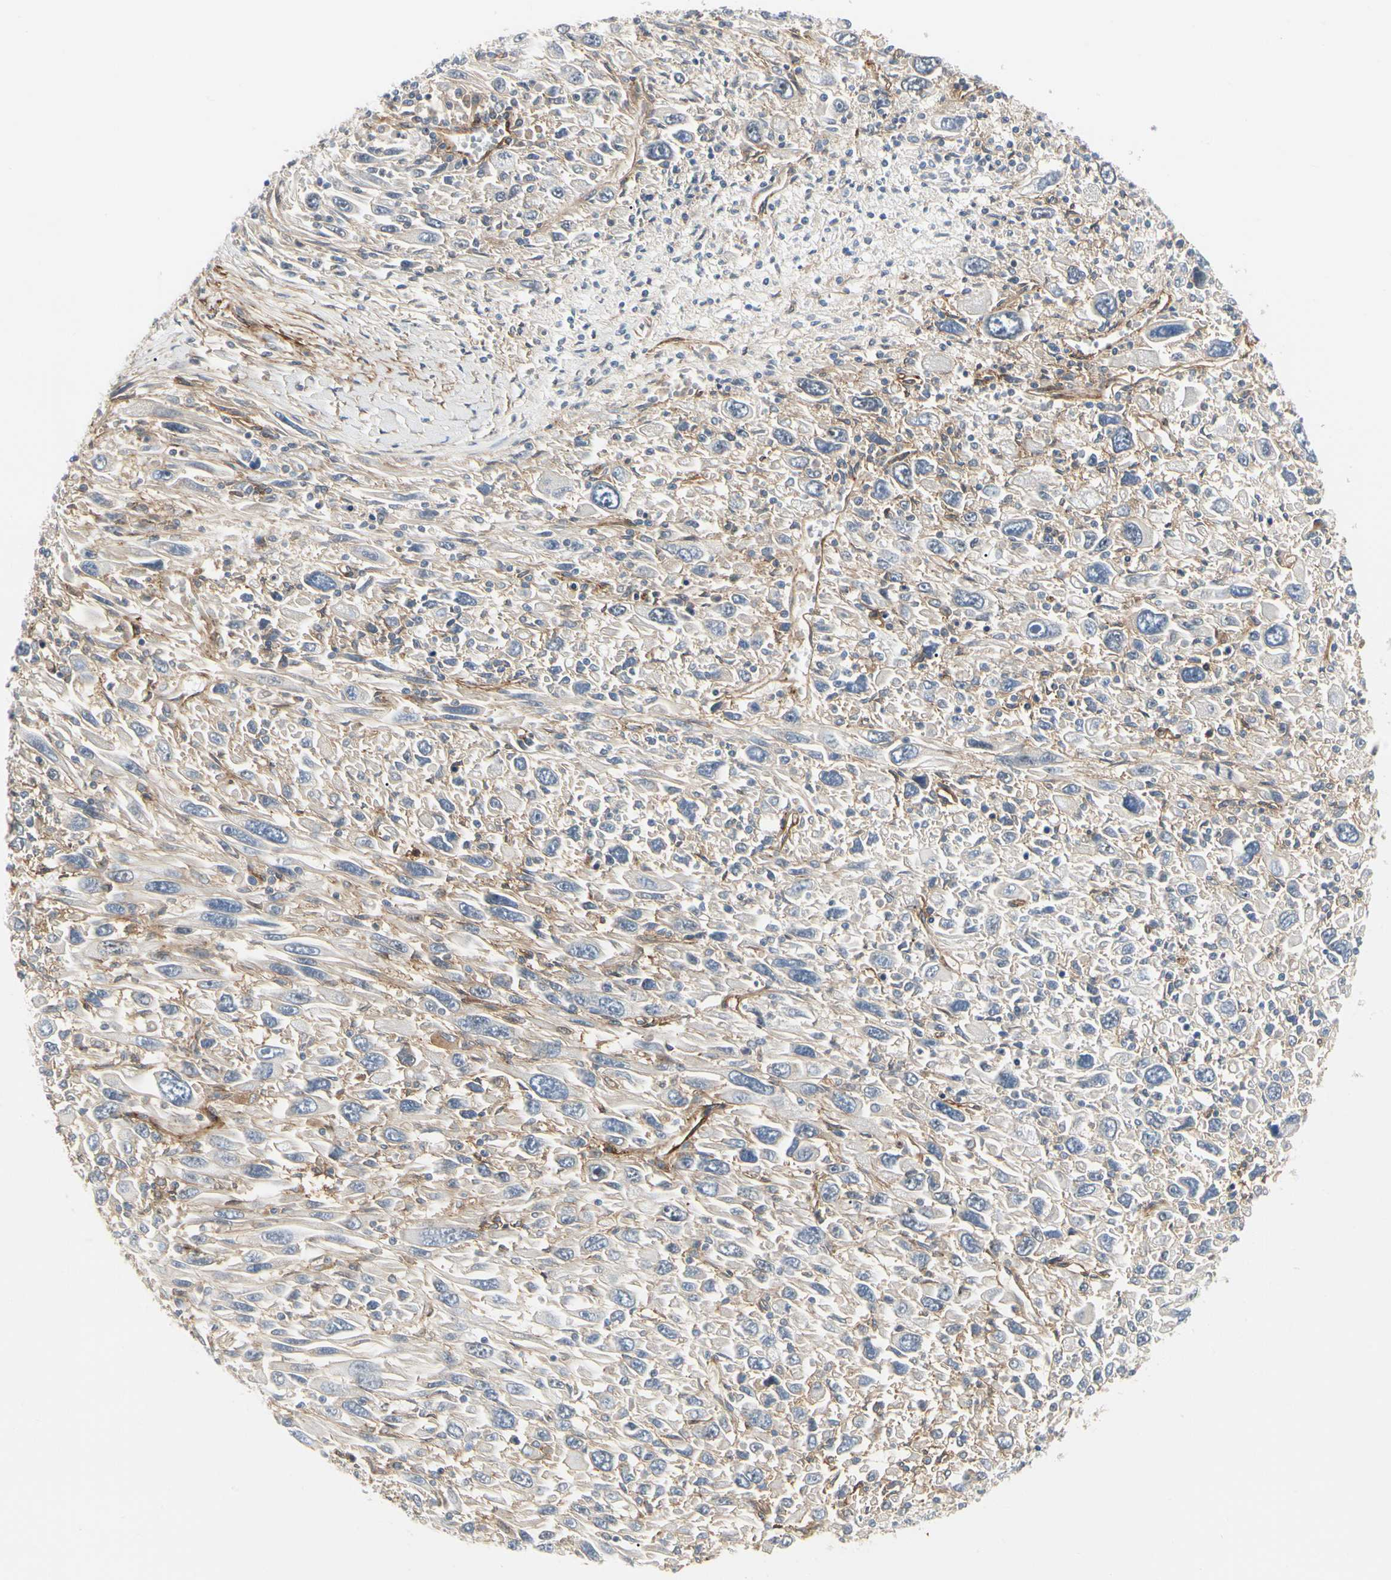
{"staining": {"intensity": "weak", "quantity": "<25%", "location": "nuclear"}, "tissue": "melanoma", "cell_type": "Tumor cells", "image_type": "cancer", "snomed": [{"axis": "morphology", "description": "Malignant melanoma, Metastatic site"}, {"axis": "topography", "description": "Skin"}], "caption": "Melanoma stained for a protein using immunohistochemistry (IHC) demonstrates no positivity tumor cells.", "gene": "GGT5", "patient": {"sex": "female", "age": 56}}